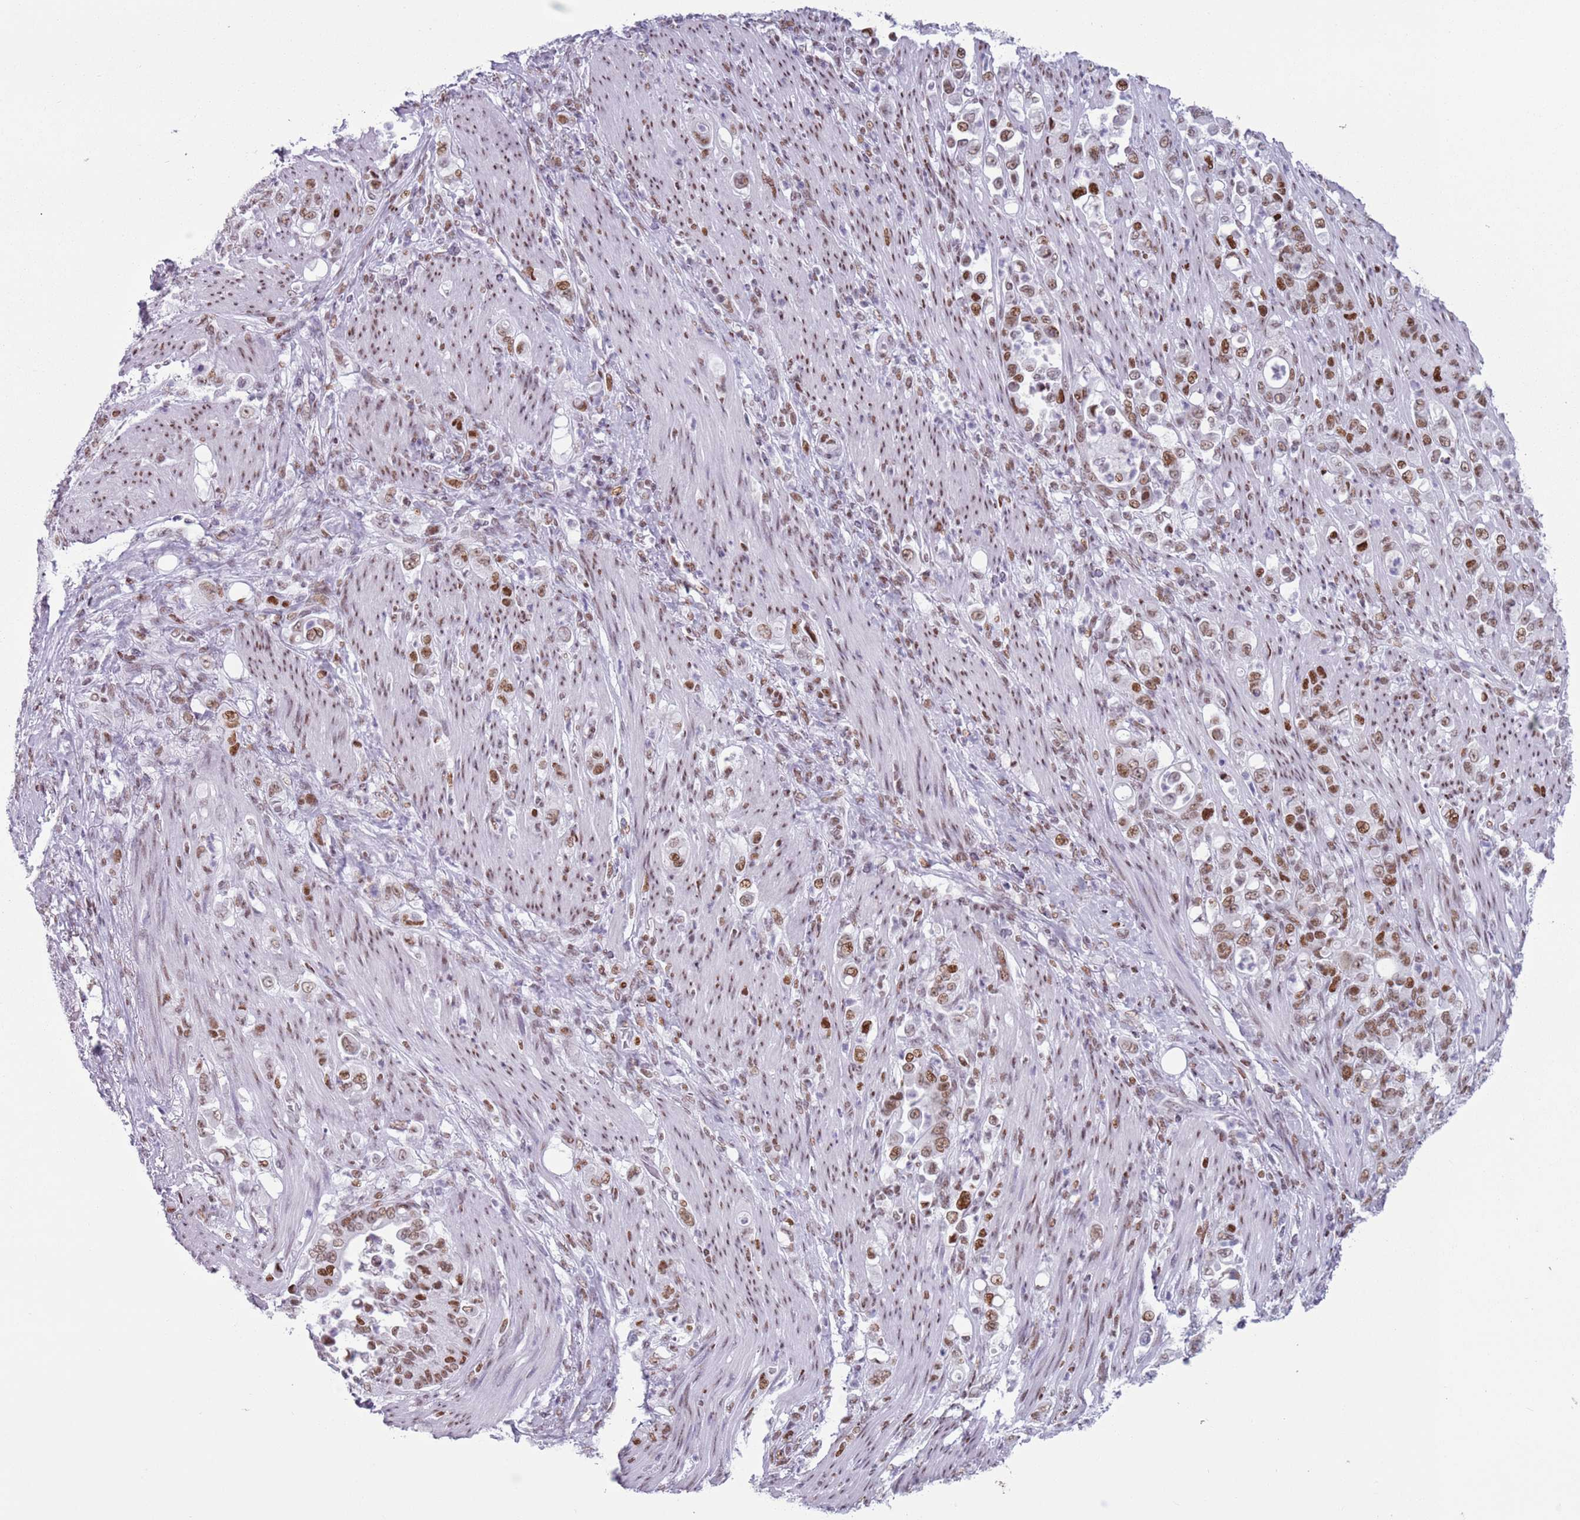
{"staining": {"intensity": "moderate", "quantity": ">75%", "location": "nuclear"}, "tissue": "stomach cancer", "cell_type": "Tumor cells", "image_type": "cancer", "snomed": [{"axis": "morphology", "description": "Normal tissue, NOS"}, {"axis": "morphology", "description": "Adenocarcinoma, NOS"}, {"axis": "topography", "description": "Stomach"}], "caption": "The photomicrograph demonstrates a brown stain indicating the presence of a protein in the nuclear of tumor cells in stomach cancer.", "gene": "FAM104B", "patient": {"sex": "female", "age": 79}}